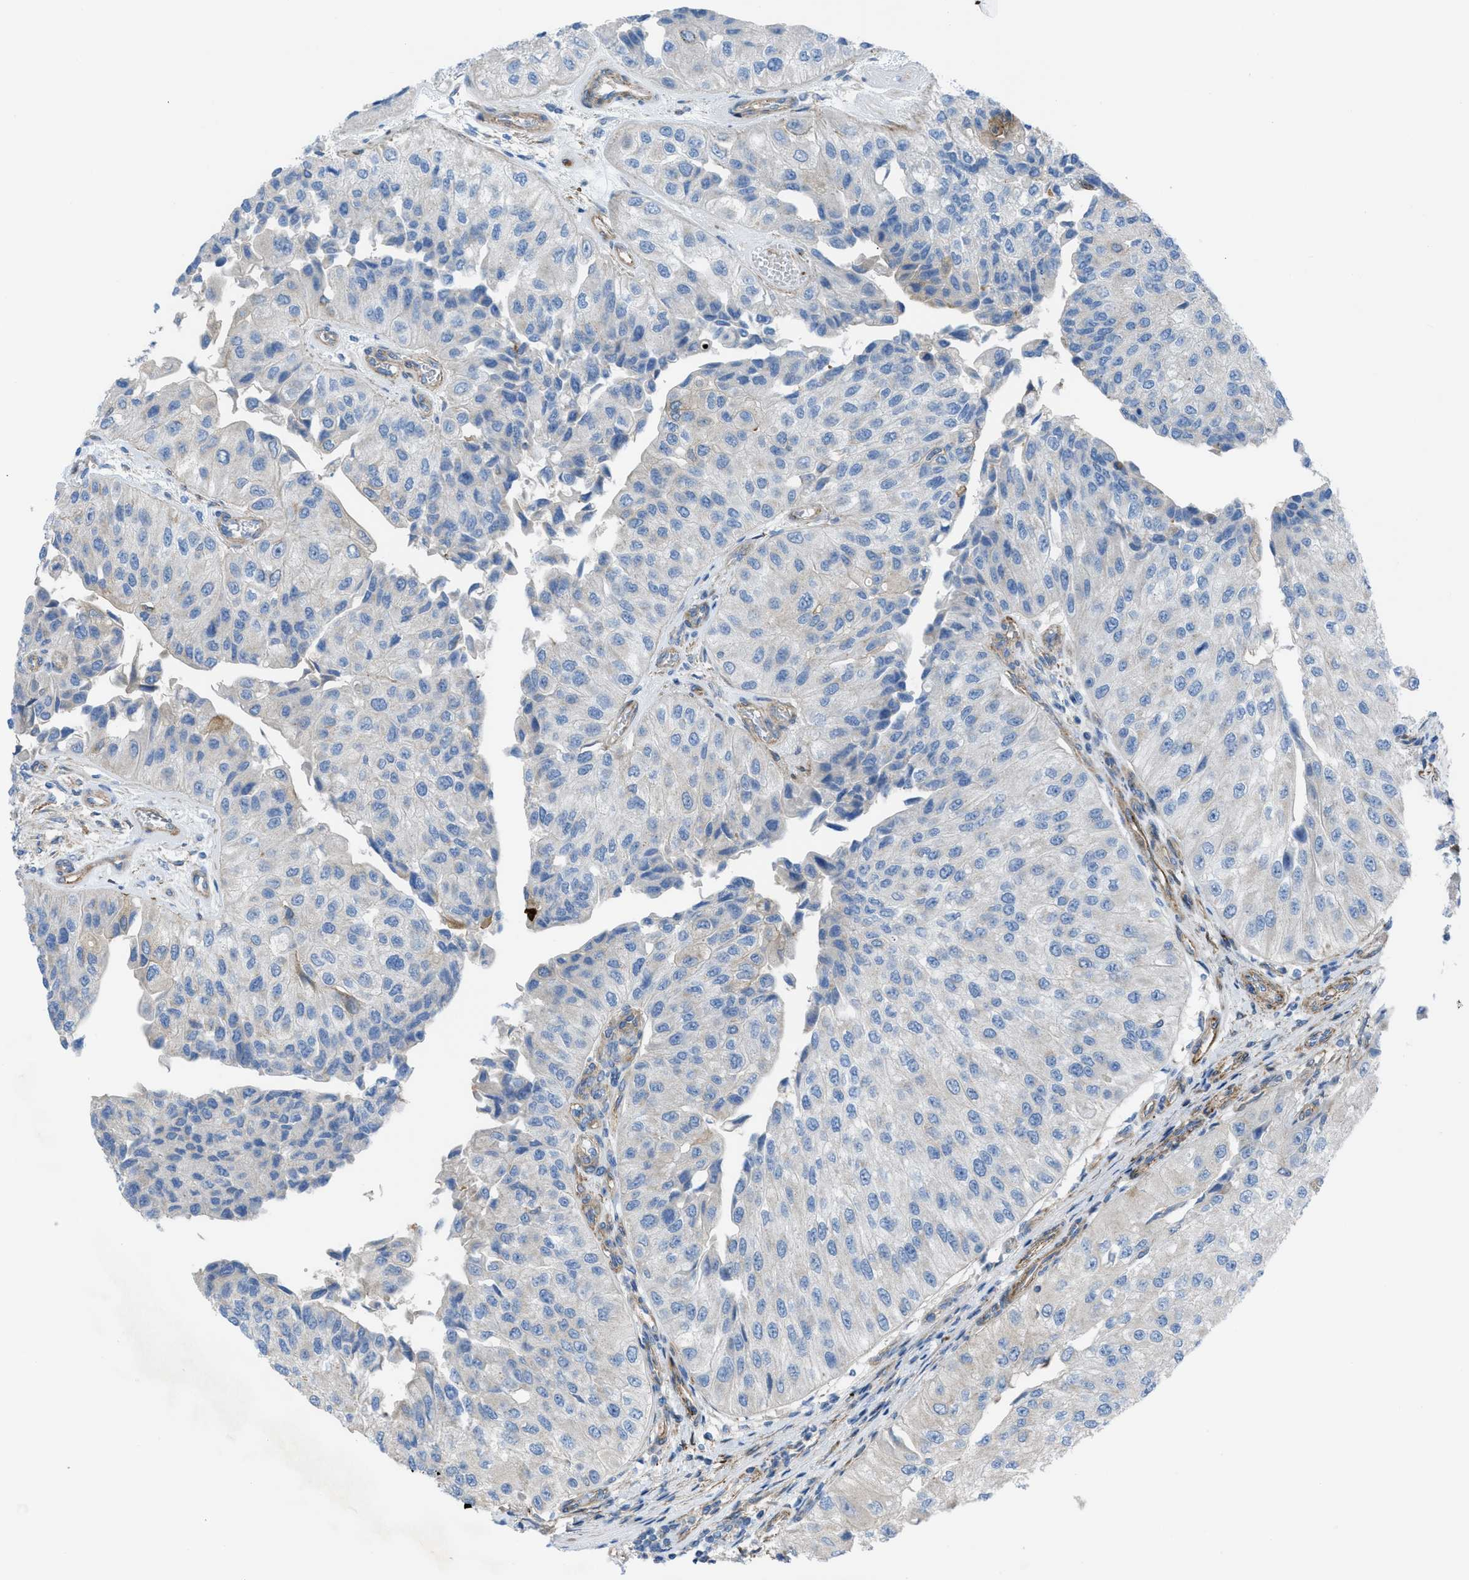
{"staining": {"intensity": "negative", "quantity": "none", "location": "none"}, "tissue": "urothelial cancer", "cell_type": "Tumor cells", "image_type": "cancer", "snomed": [{"axis": "morphology", "description": "Urothelial carcinoma, High grade"}, {"axis": "topography", "description": "Kidney"}, {"axis": "topography", "description": "Urinary bladder"}], "caption": "High magnification brightfield microscopy of urothelial cancer stained with DAB (brown) and counterstained with hematoxylin (blue): tumor cells show no significant expression.", "gene": "KCNH7", "patient": {"sex": "male", "age": 77}}